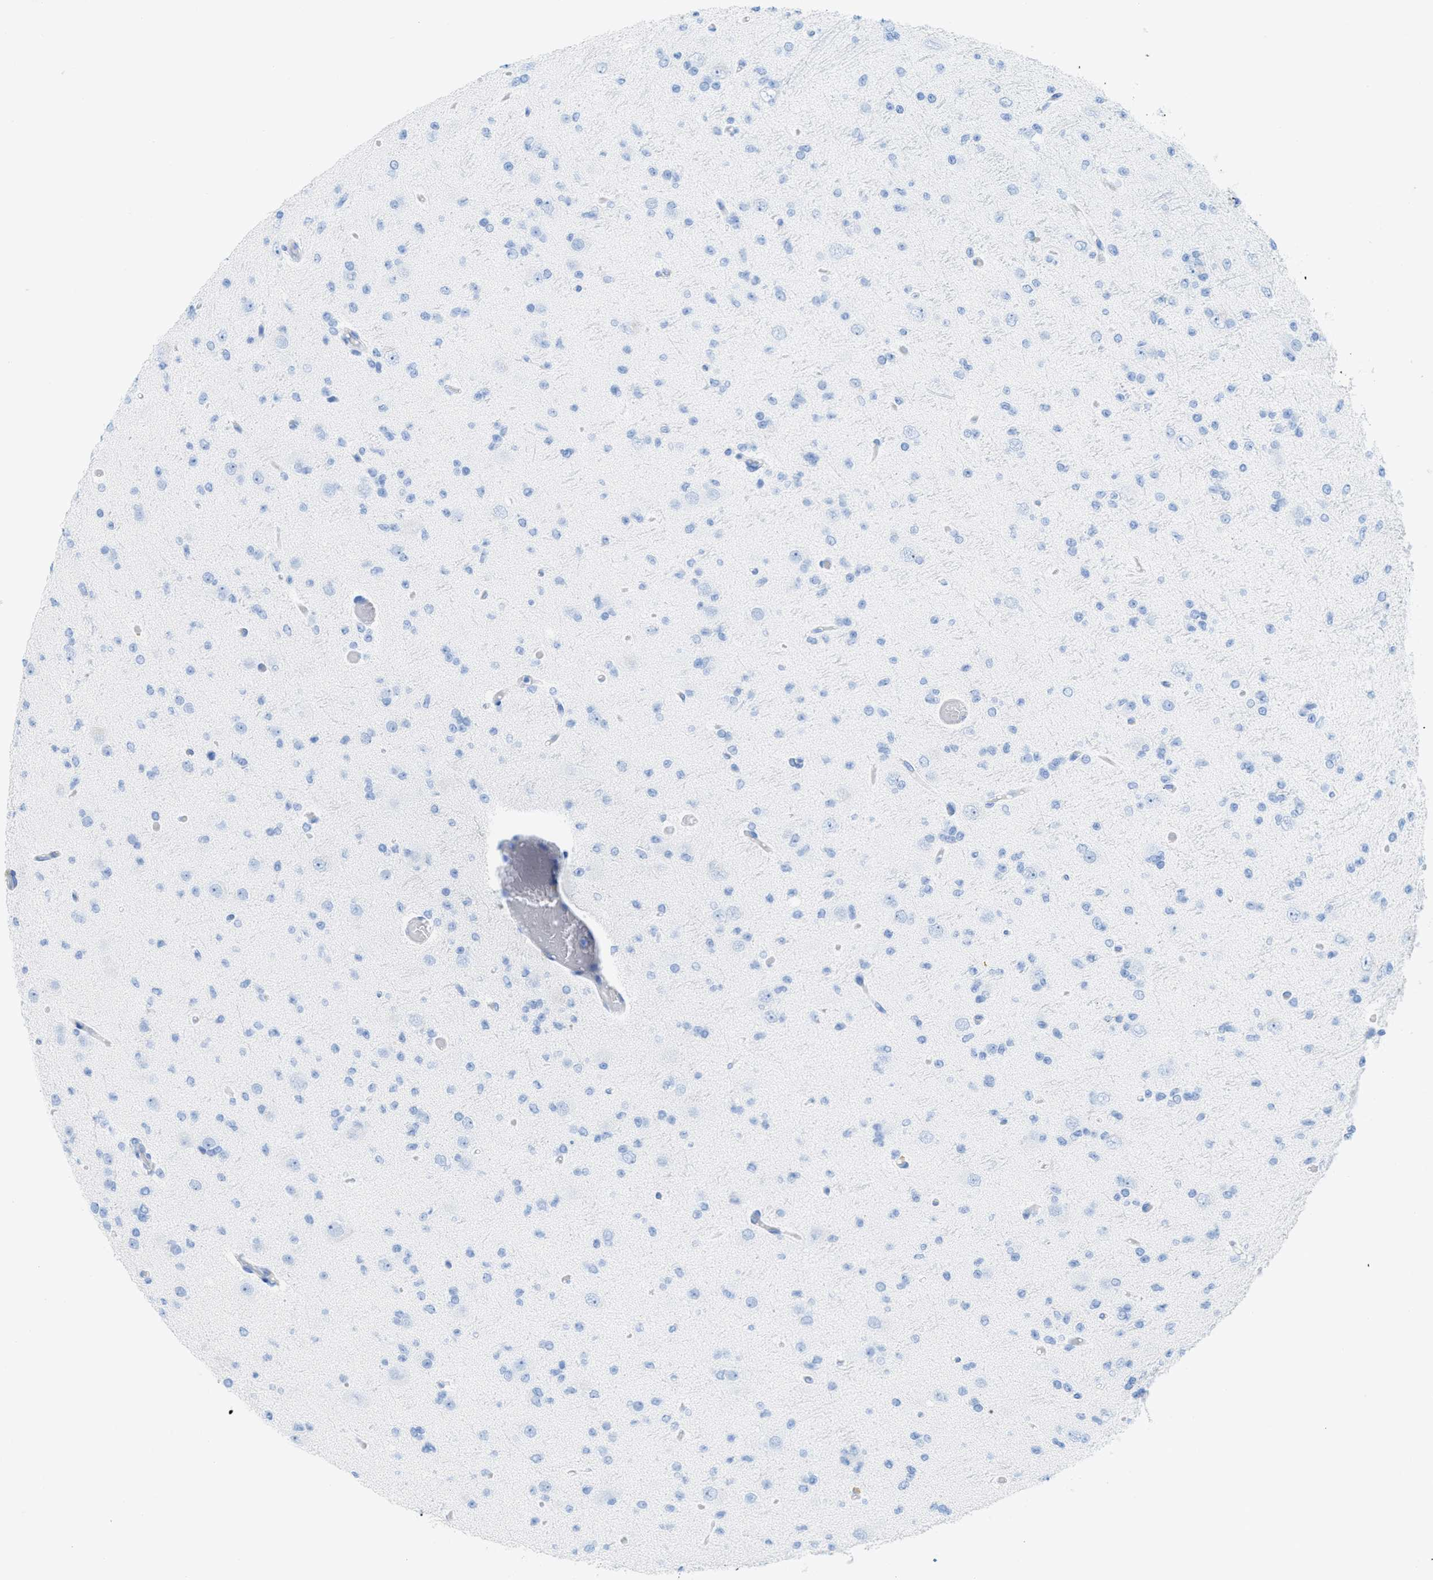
{"staining": {"intensity": "negative", "quantity": "none", "location": "none"}, "tissue": "glioma", "cell_type": "Tumor cells", "image_type": "cancer", "snomed": [{"axis": "morphology", "description": "Glioma, malignant, Low grade"}, {"axis": "topography", "description": "Brain"}], "caption": "IHC image of human glioma stained for a protein (brown), which displays no expression in tumor cells.", "gene": "ANKFN1", "patient": {"sex": "female", "age": 22}}